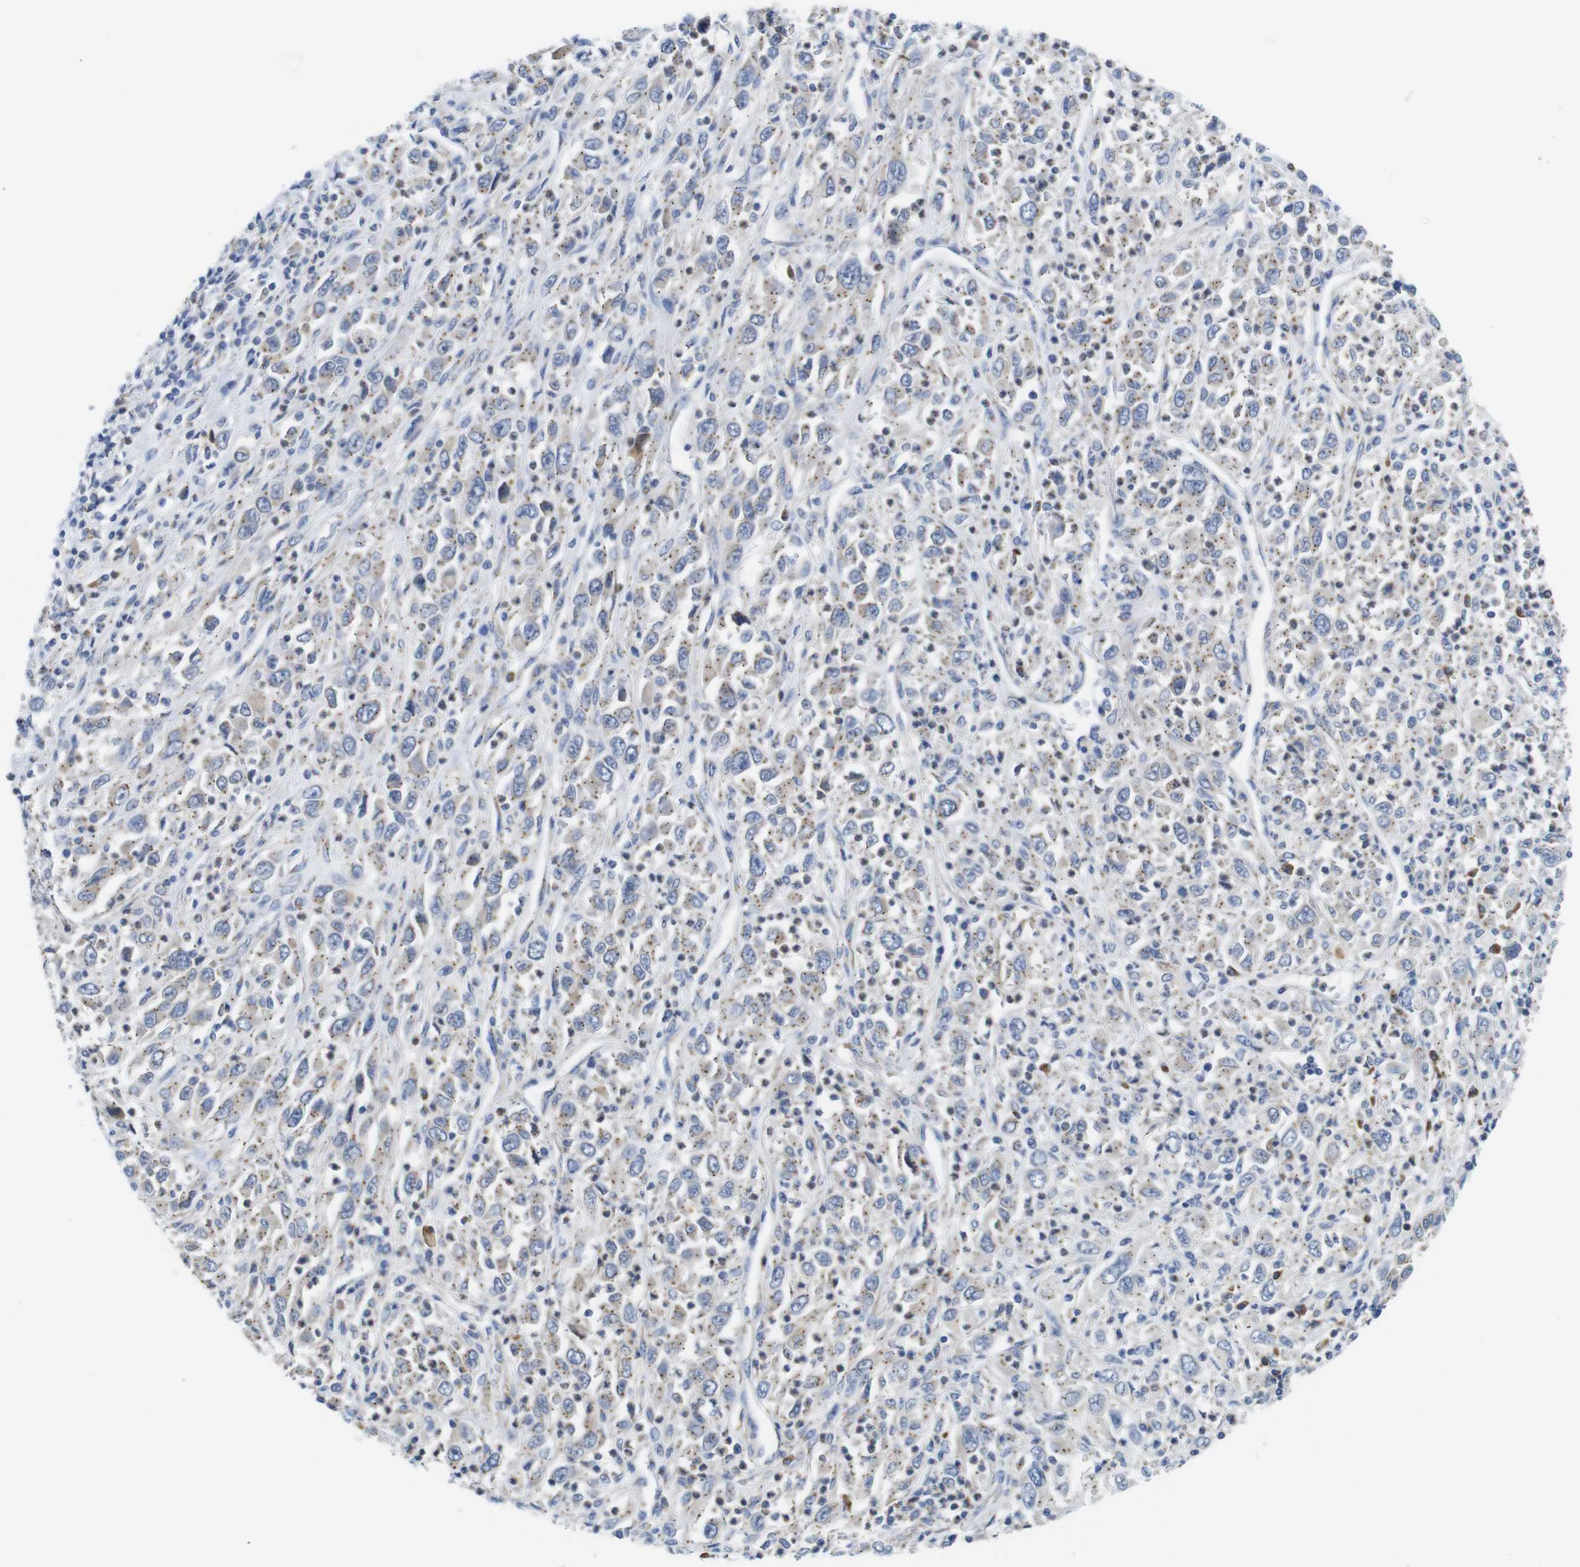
{"staining": {"intensity": "weak", "quantity": ">75%", "location": "cytoplasmic/membranous"}, "tissue": "melanoma", "cell_type": "Tumor cells", "image_type": "cancer", "snomed": [{"axis": "morphology", "description": "Malignant melanoma, Metastatic site"}, {"axis": "topography", "description": "Skin"}], "caption": "Immunohistochemical staining of malignant melanoma (metastatic site) exhibits low levels of weak cytoplasmic/membranous protein expression in about >75% of tumor cells.", "gene": "DDRGK1", "patient": {"sex": "female", "age": 56}}